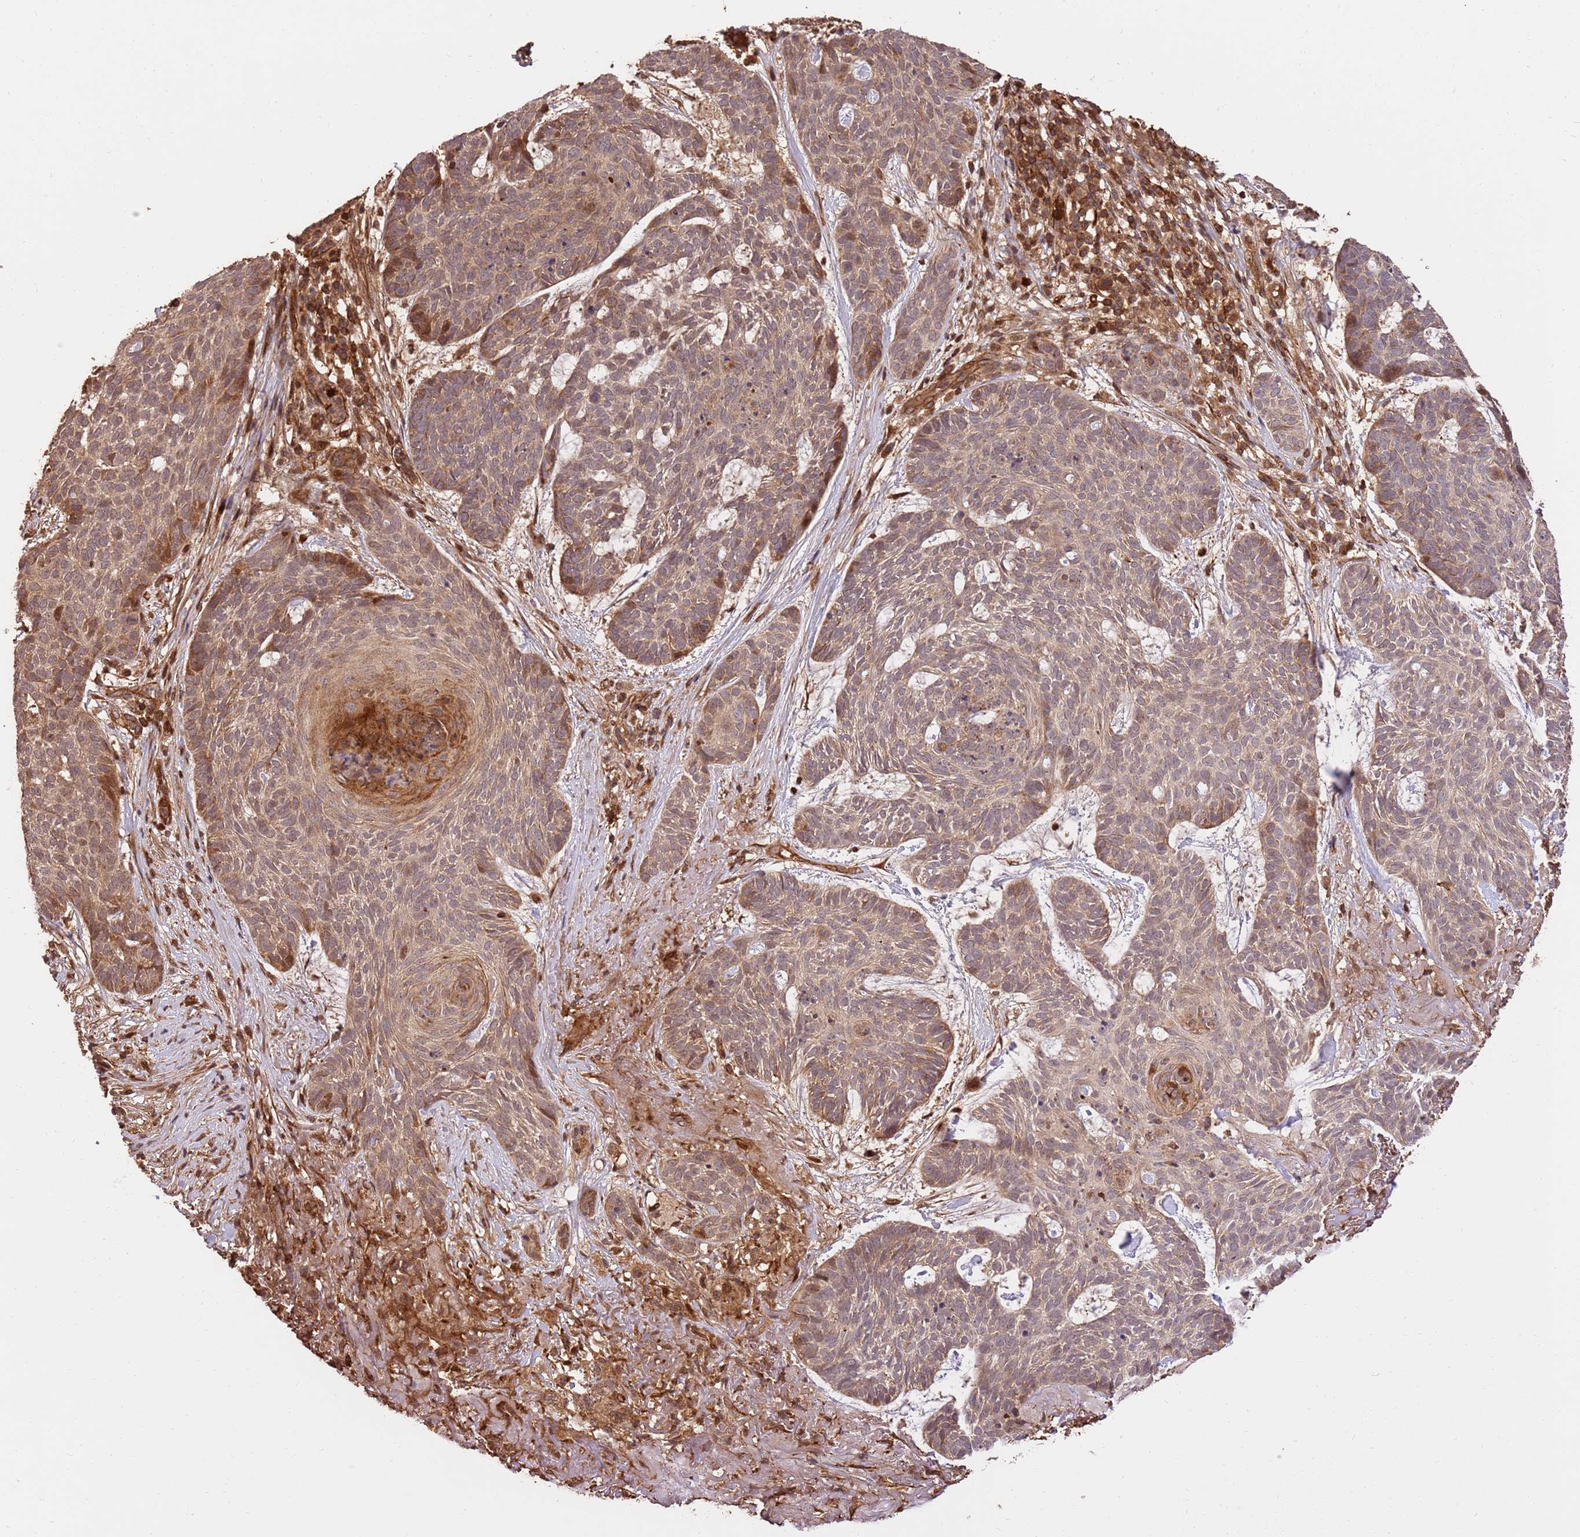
{"staining": {"intensity": "weak", "quantity": ">75%", "location": "cytoplasmic/membranous"}, "tissue": "skin cancer", "cell_type": "Tumor cells", "image_type": "cancer", "snomed": [{"axis": "morphology", "description": "Basal cell carcinoma"}, {"axis": "topography", "description": "Skin"}], "caption": "High-power microscopy captured an IHC image of skin cancer, revealing weak cytoplasmic/membranous staining in approximately >75% of tumor cells.", "gene": "KATNAL2", "patient": {"sex": "female", "age": 89}}